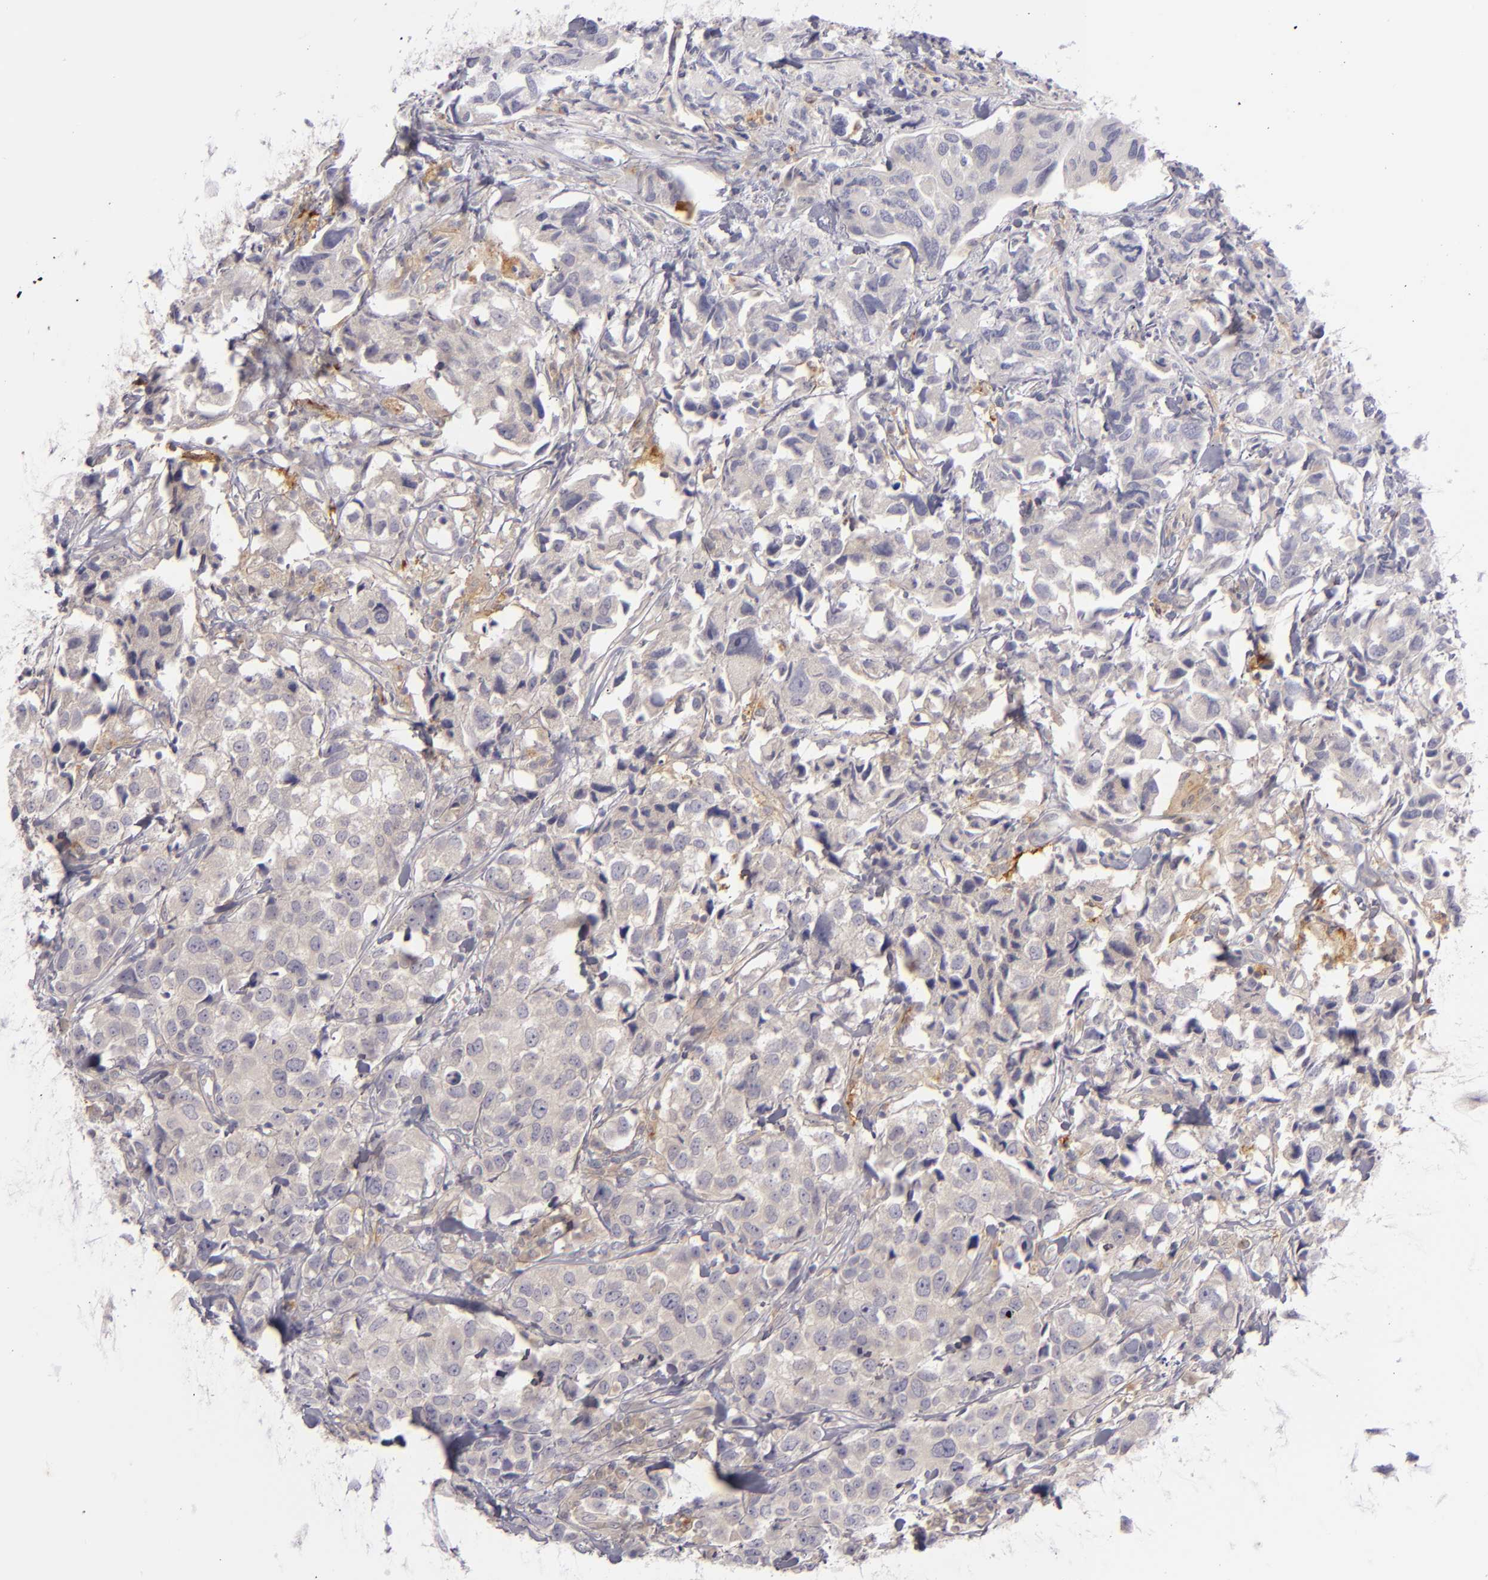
{"staining": {"intensity": "weak", "quantity": ">75%", "location": "cytoplasmic/membranous"}, "tissue": "urothelial cancer", "cell_type": "Tumor cells", "image_type": "cancer", "snomed": [{"axis": "morphology", "description": "Urothelial carcinoma, High grade"}, {"axis": "topography", "description": "Urinary bladder"}], "caption": "Urothelial cancer was stained to show a protein in brown. There is low levels of weak cytoplasmic/membranous staining in approximately >75% of tumor cells. (brown staining indicates protein expression, while blue staining denotes nuclei).", "gene": "CD83", "patient": {"sex": "female", "age": 75}}